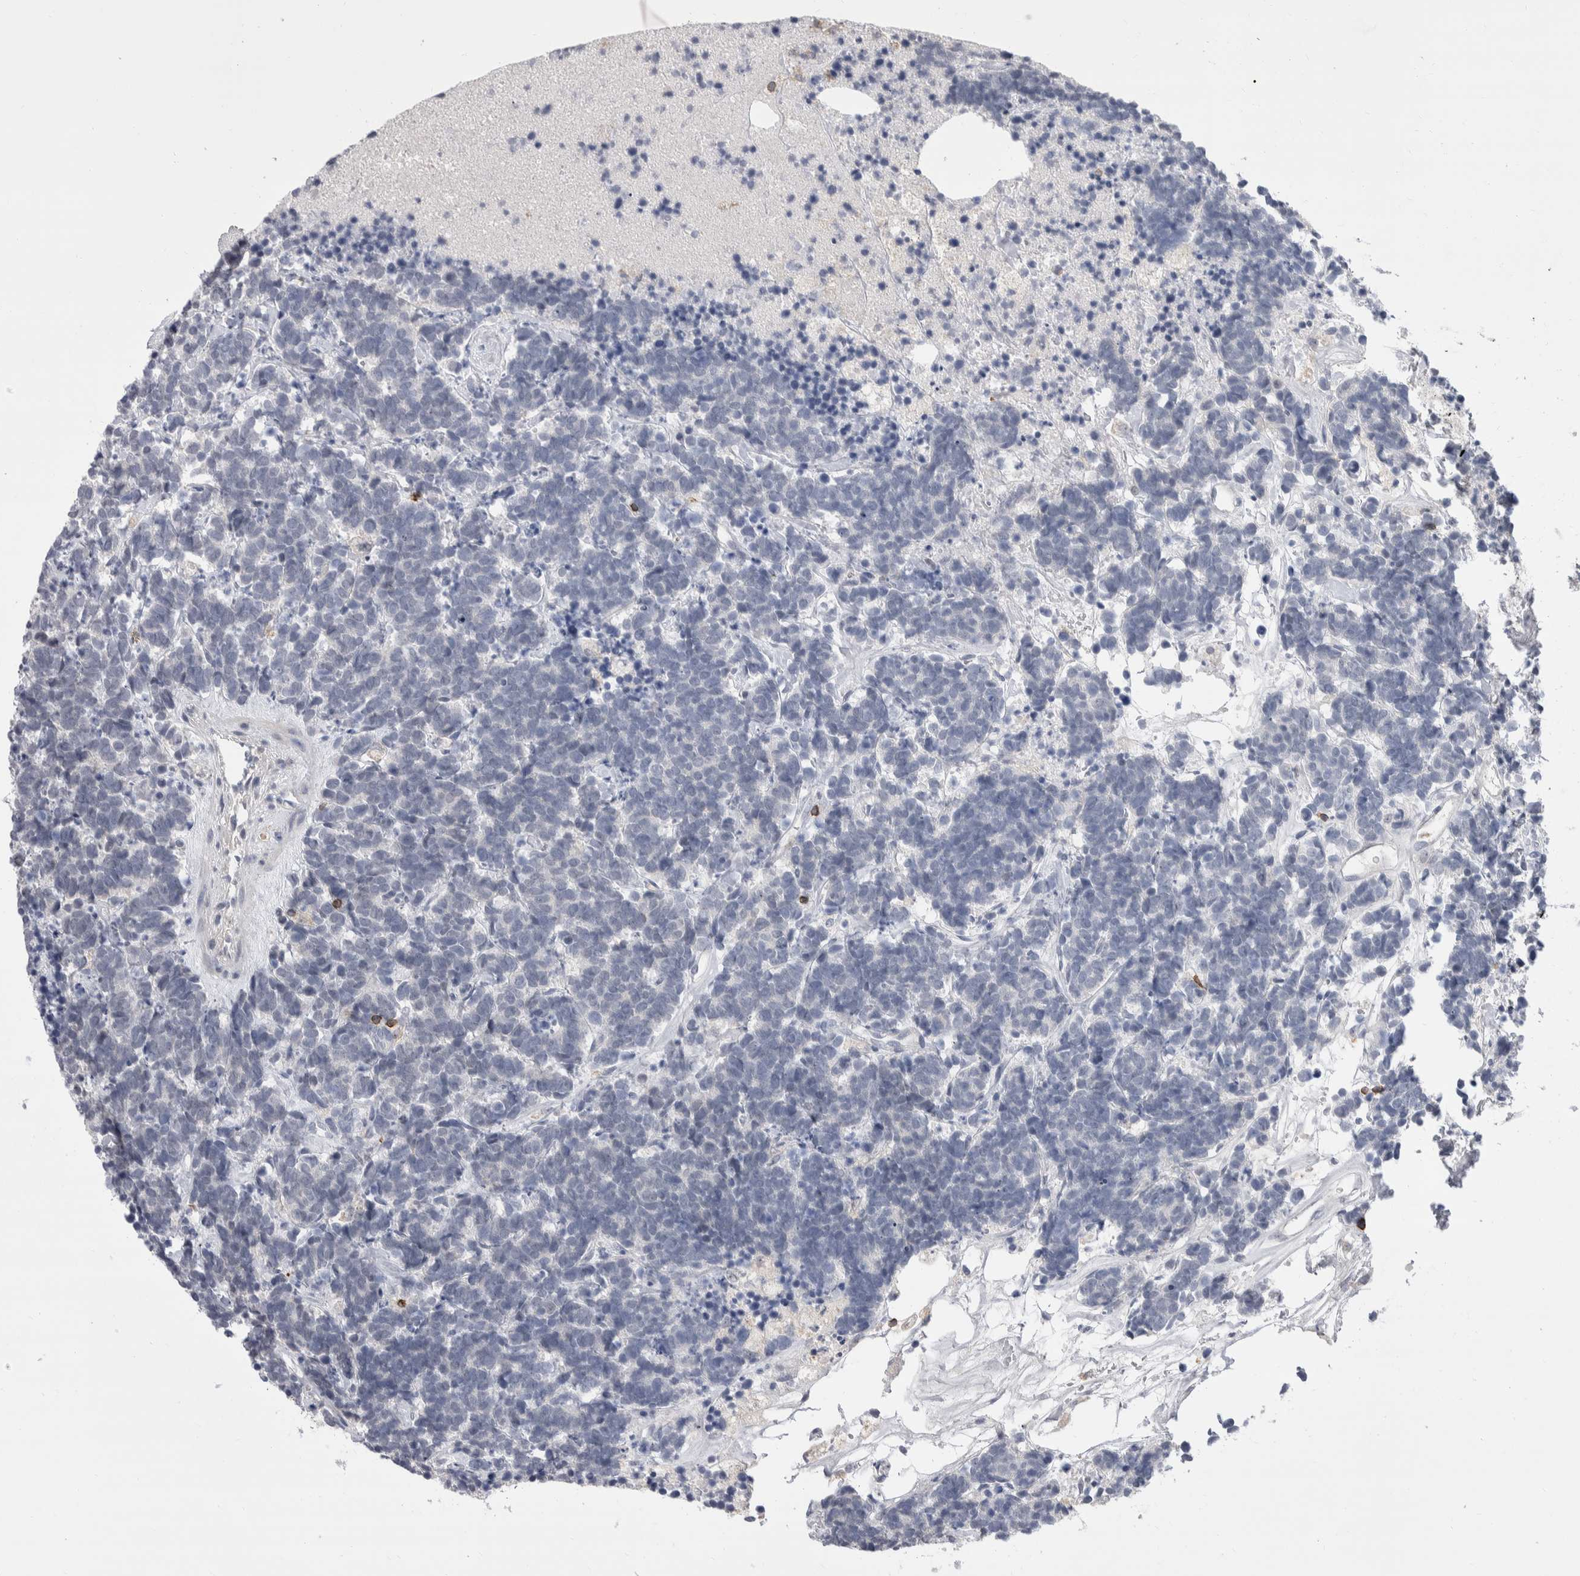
{"staining": {"intensity": "negative", "quantity": "none", "location": "none"}, "tissue": "carcinoid", "cell_type": "Tumor cells", "image_type": "cancer", "snomed": [{"axis": "morphology", "description": "Carcinoma, NOS"}, {"axis": "morphology", "description": "Carcinoid, malignant, NOS"}, {"axis": "topography", "description": "Urinary bladder"}], "caption": "IHC image of neoplastic tissue: carcinoid stained with DAB displays no significant protein expression in tumor cells. (DAB immunohistochemistry with hematoxylin counter stain).", "gene": "CEP295NL", "patient": {"sex": "male", "age": 57}}